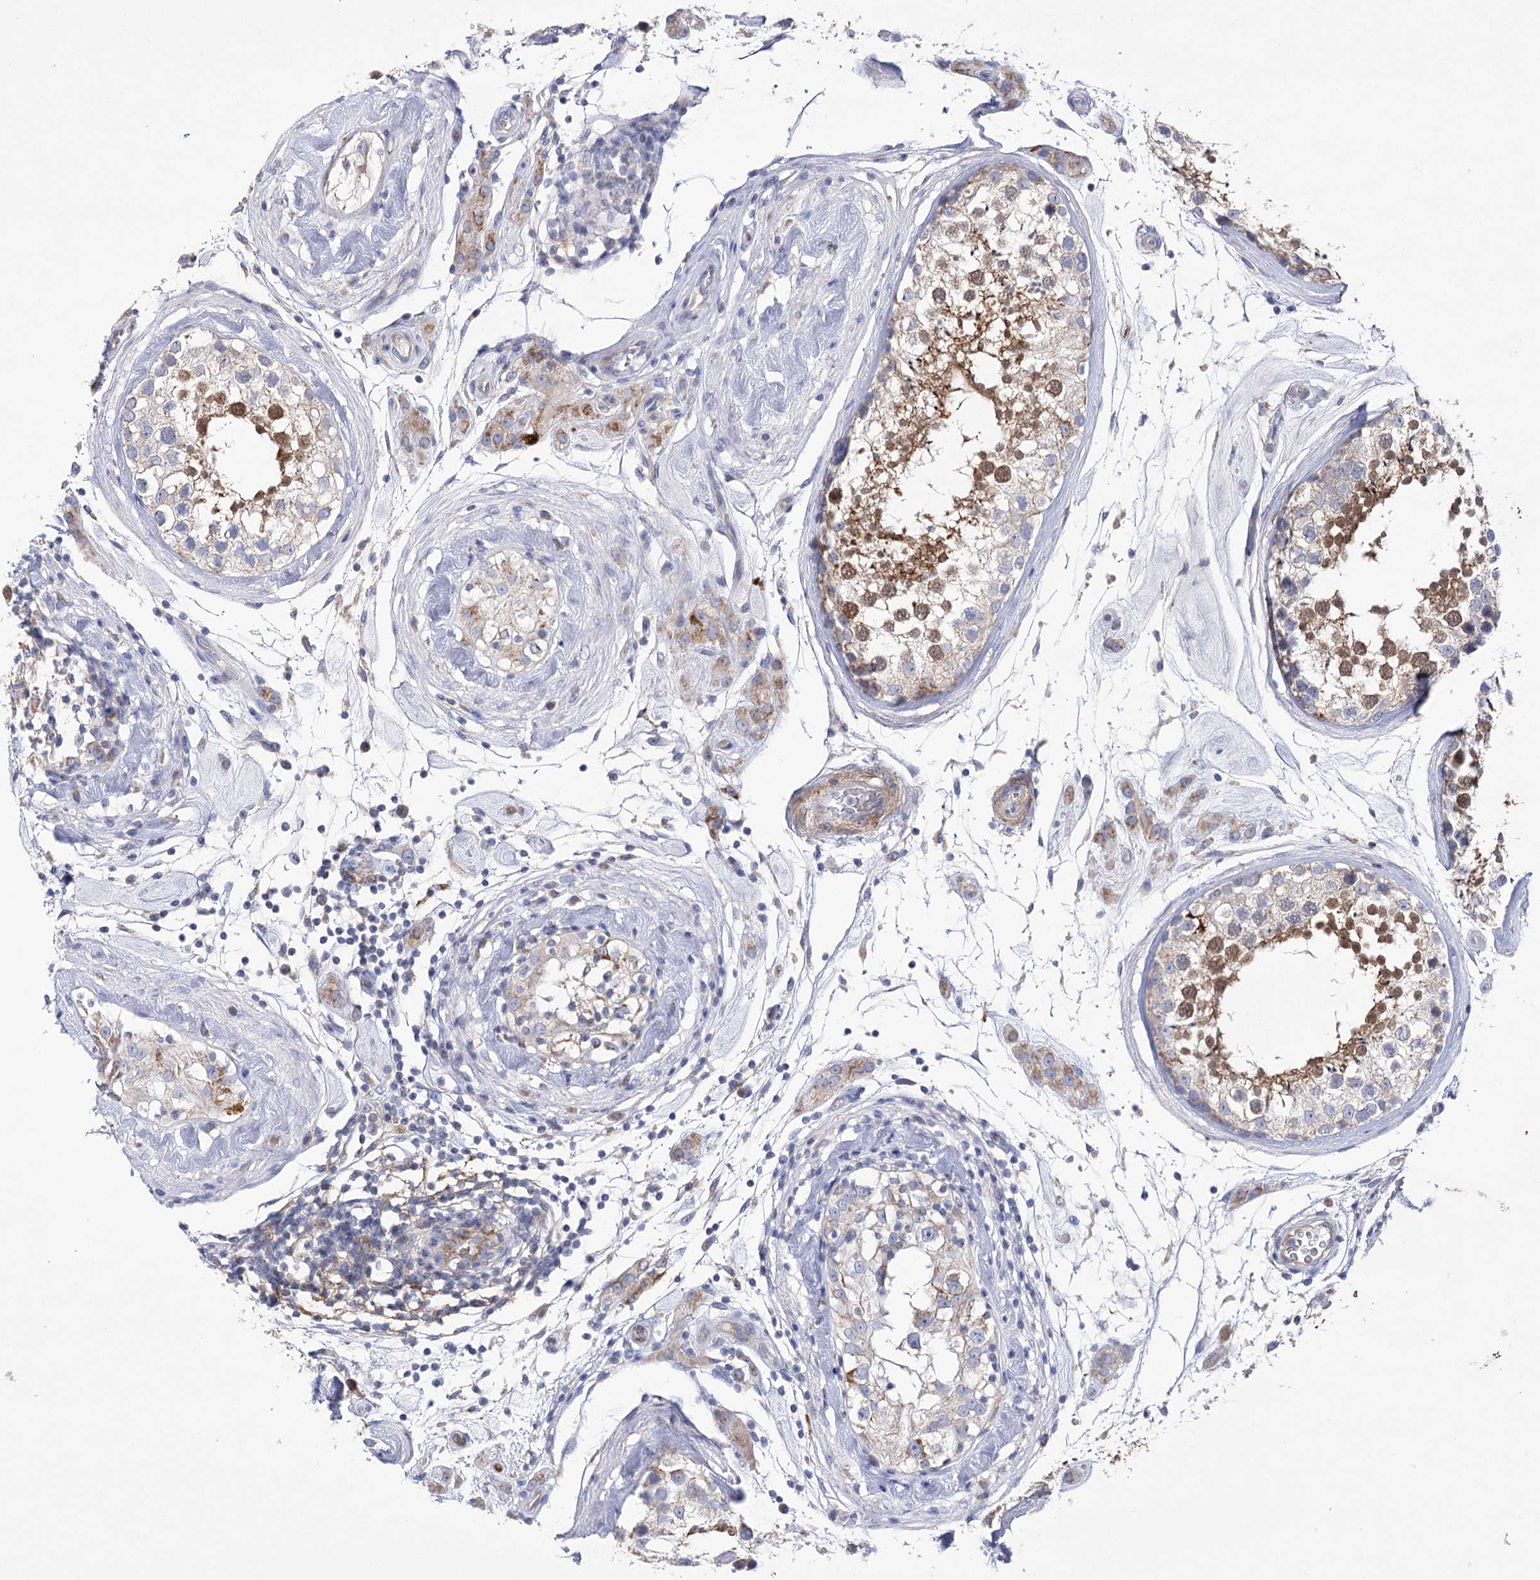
{"staining": {"intensity": "moderate", "quantity": "25%-75%", "location": "cytoplasmic/membranous"}, "tissue": "testis", "cell_type": "Cells in seminiferous ducts", "image_type": "normal", "snomed": [{"axis": "morphology", "description": "Normal tissue, NOS"}, {"axis": "topography", "description": "Testis"}], "caption": "A brown stain labels moderate cytoplasmic/membranous staining of a protein in cells in seminiferous ducts of normal testis.", "gene": "COX15", "patient": {"sex": "male", "age": 46}}